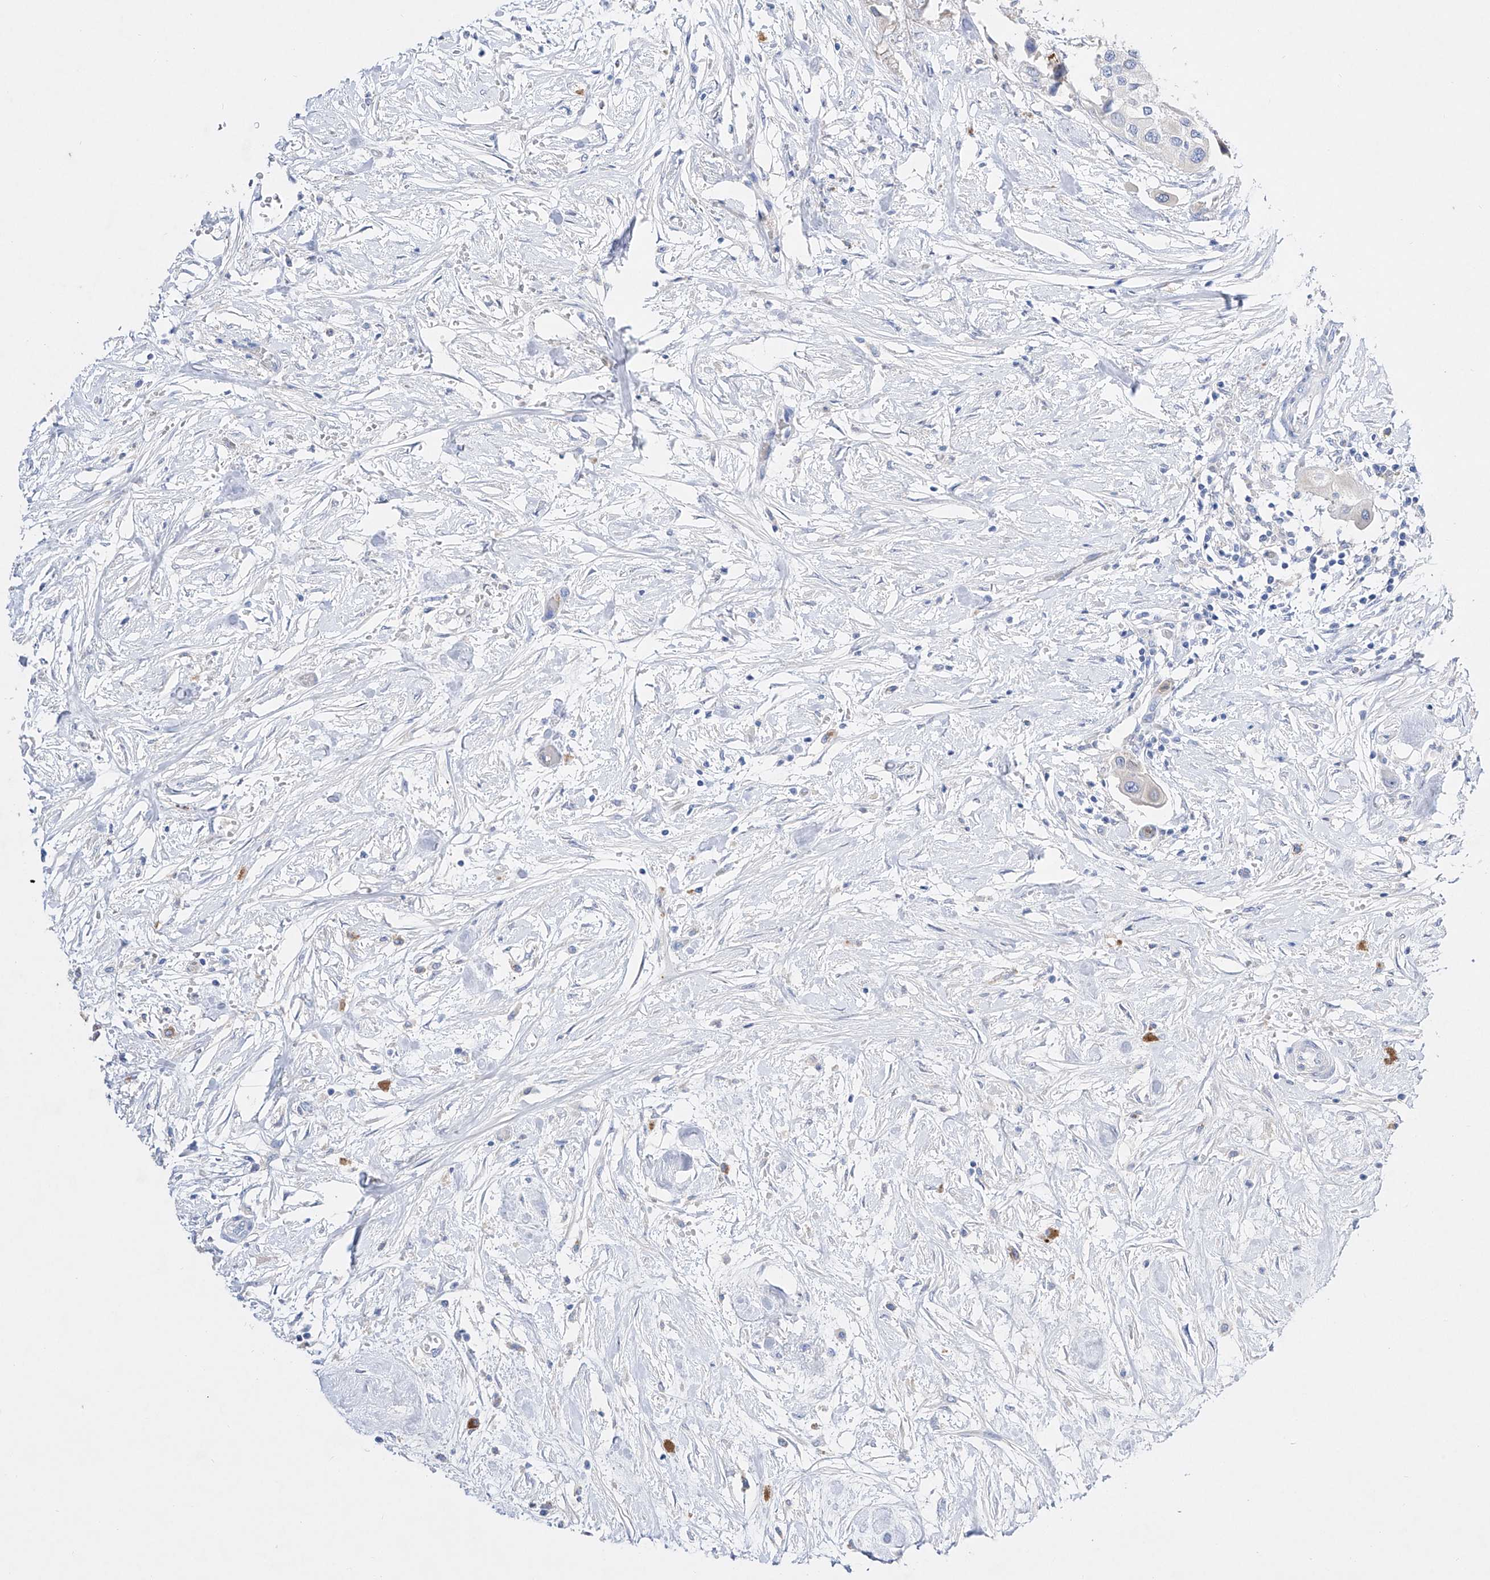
{"staining": {"intensity": "negative", "quantity": "none", "location": "none"}, "tissue": "urothelial cancer", "cell_type": "Tumor cells", "image_type": "cancer", "snomed": [{"axis": "morphology", "description": "Urothelial carcinoma, High grade"}, {"axis": "topography", "description": "Urinary bladder"}], "caption": "DAB immunohistochemical staining of urothelial cancer exhibits no significant expression in tumor cells.", "gene": "TM7SF2", "patient": {"sex": "male", "age": 64}}